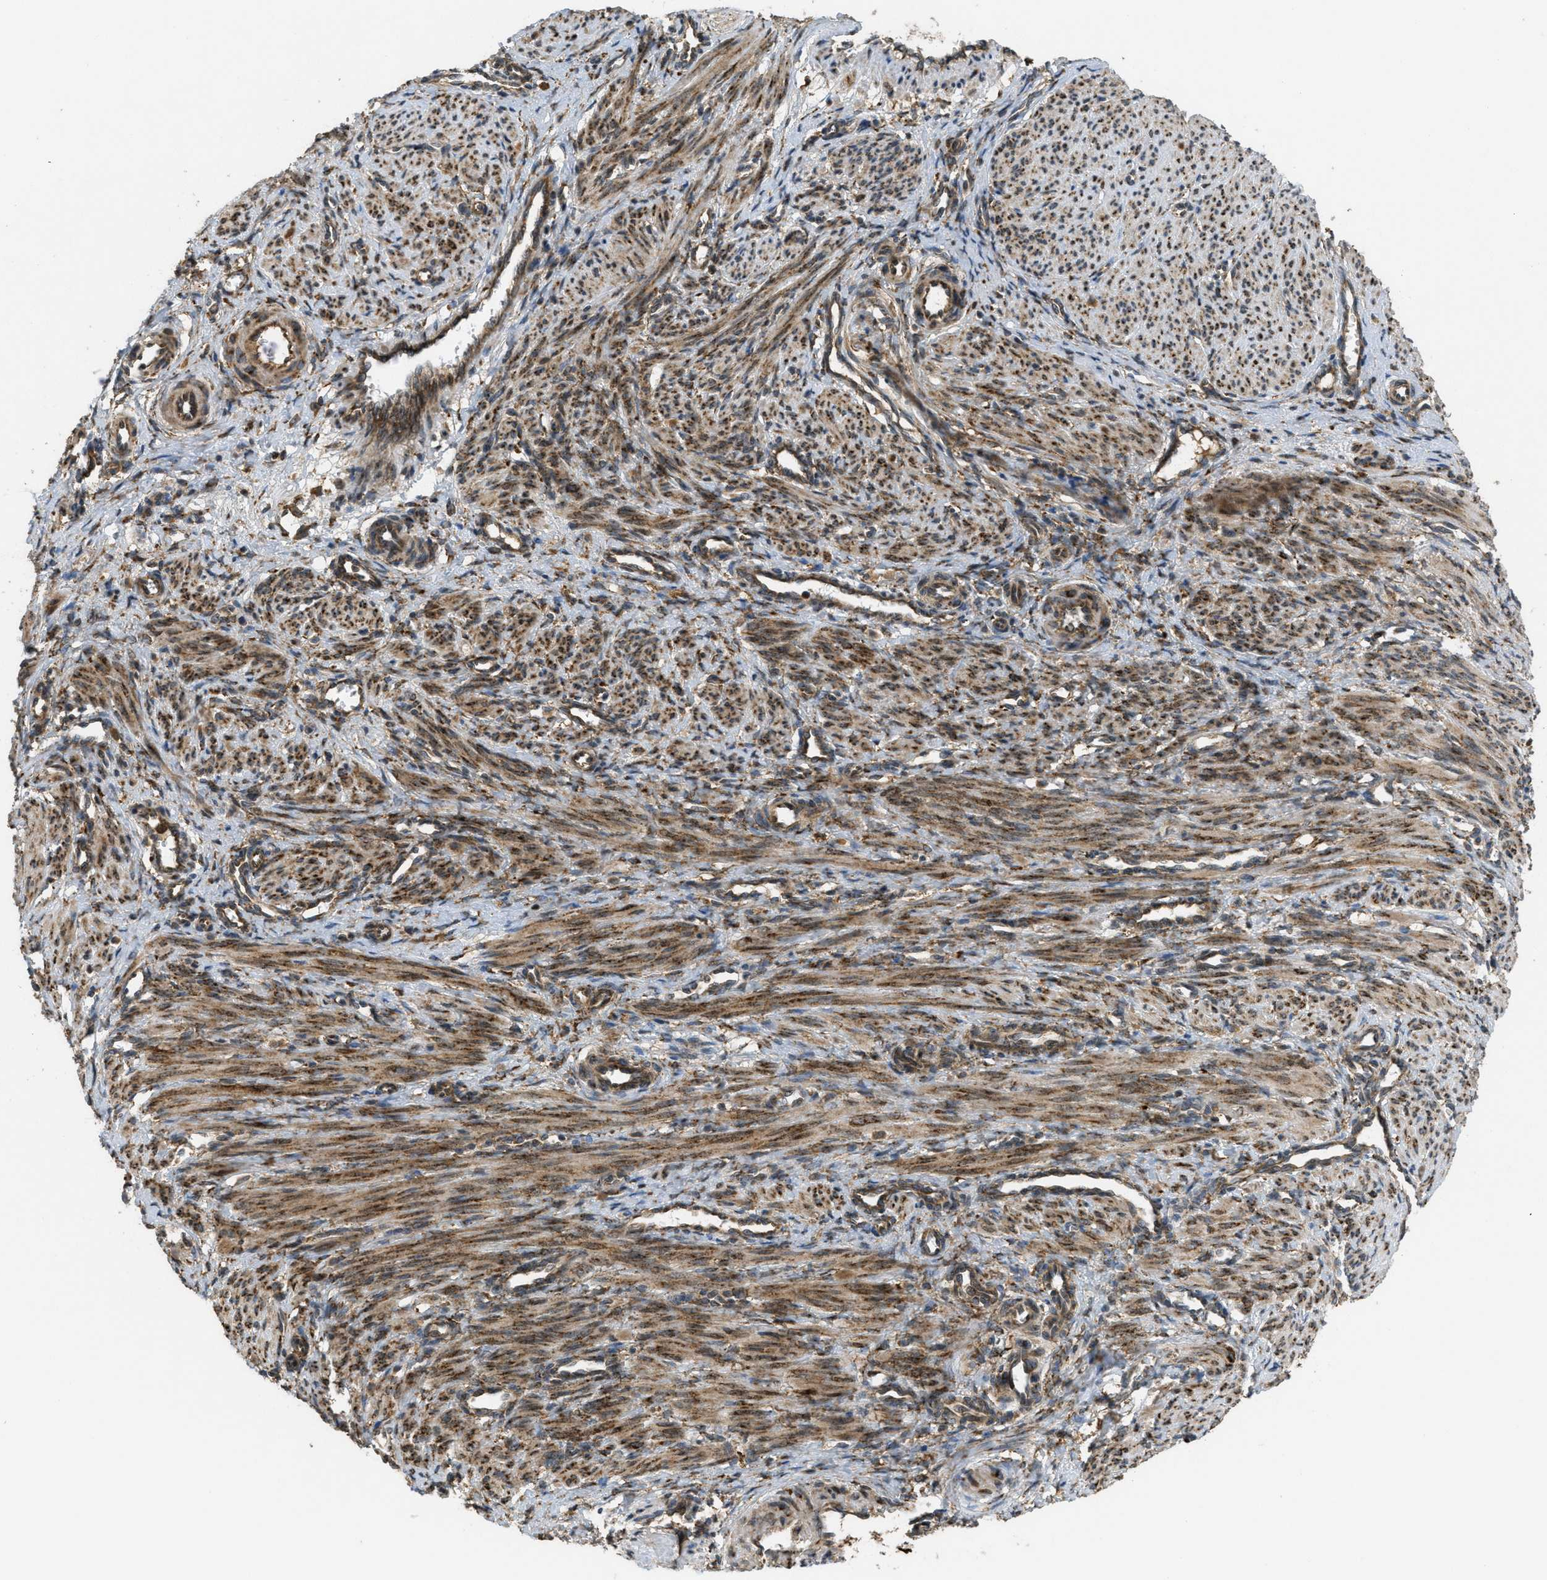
{"staining": {"intensity": "moderate", "quantity": ">75%", "location": "cytoplasmic/membranous"}, "tissue": "smooth muscle", "cell_type": "Smooth muscle cells", "image_type": "normal", "snomed": [{"axis": "morphology", "description": "Normal tissue, NOS"}, {"axis": "topography", "description": "Endometrium"}], "caption": "Moderate cytoplasmic/membranous staining for a protein is appreciated in about >75% of smooth muscle cells of benign smooth muscle using immunohistochemistry (IHC).", "gene": "PCDH18", "patient": {"sex": "female", "age": 33}}